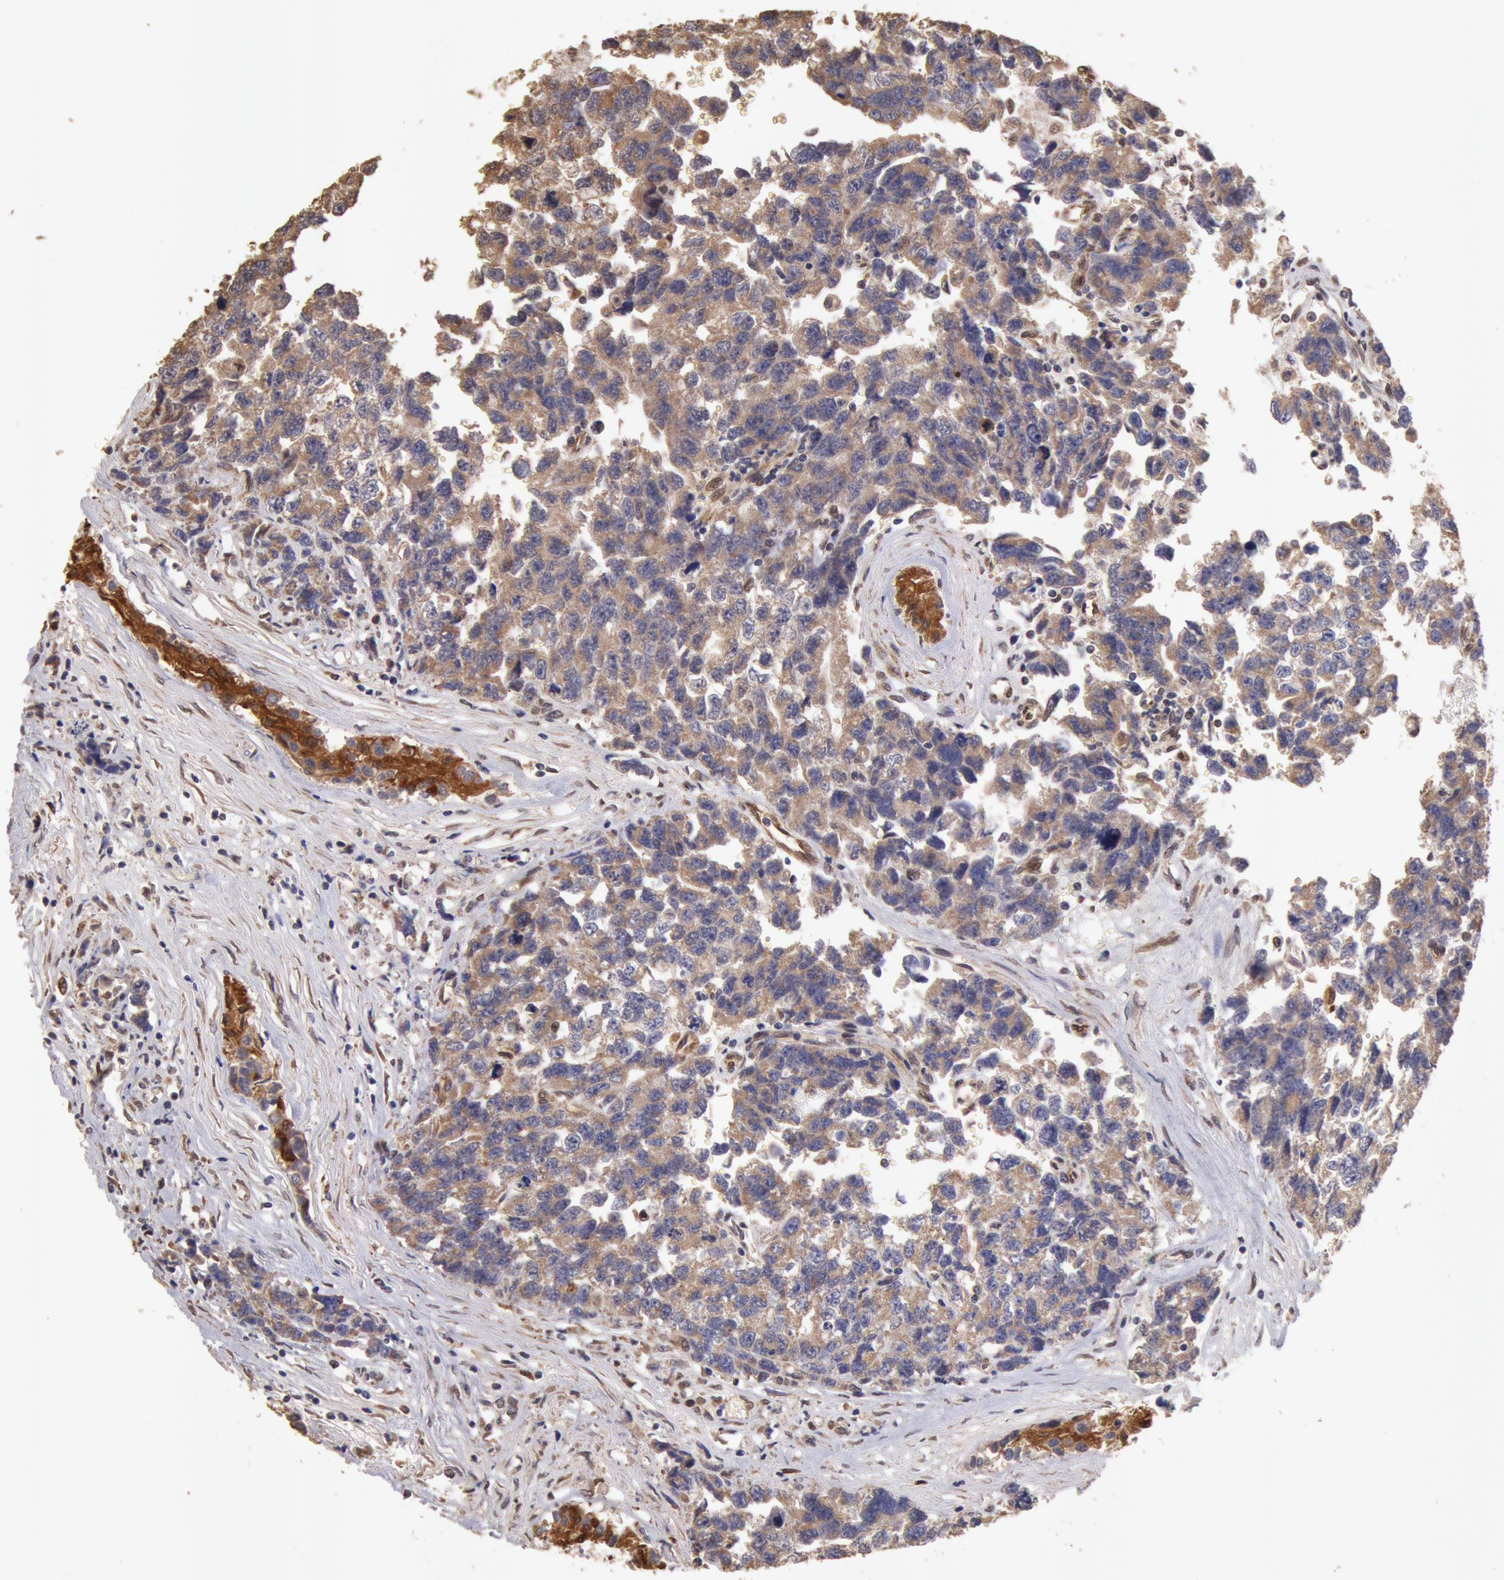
{"staining": {"intensity": "moderate", "quantity": ">75%", "location": "cytoplasmic/membranous"}, "tissue": "testis cancer", "cell_type": "Tumor cells", "image_type": "cancer", "snomed": [{"axis": "morphology", "description": "Carcinoma, Embryonal, NOS"}, {"axis": "topography", "description": "Testis"}], "caption": "Embryonal carcinoma (testis) tissue demonstrates moderate cytoplasmic/membranous expression in about >75% of tumor cells, visualized by immunohistochemistry. (brown staining indicates protein expression, while blue staining denotes nuclei).", "gene": "COMT", "patient": {"sex": "male", "age": 31}}